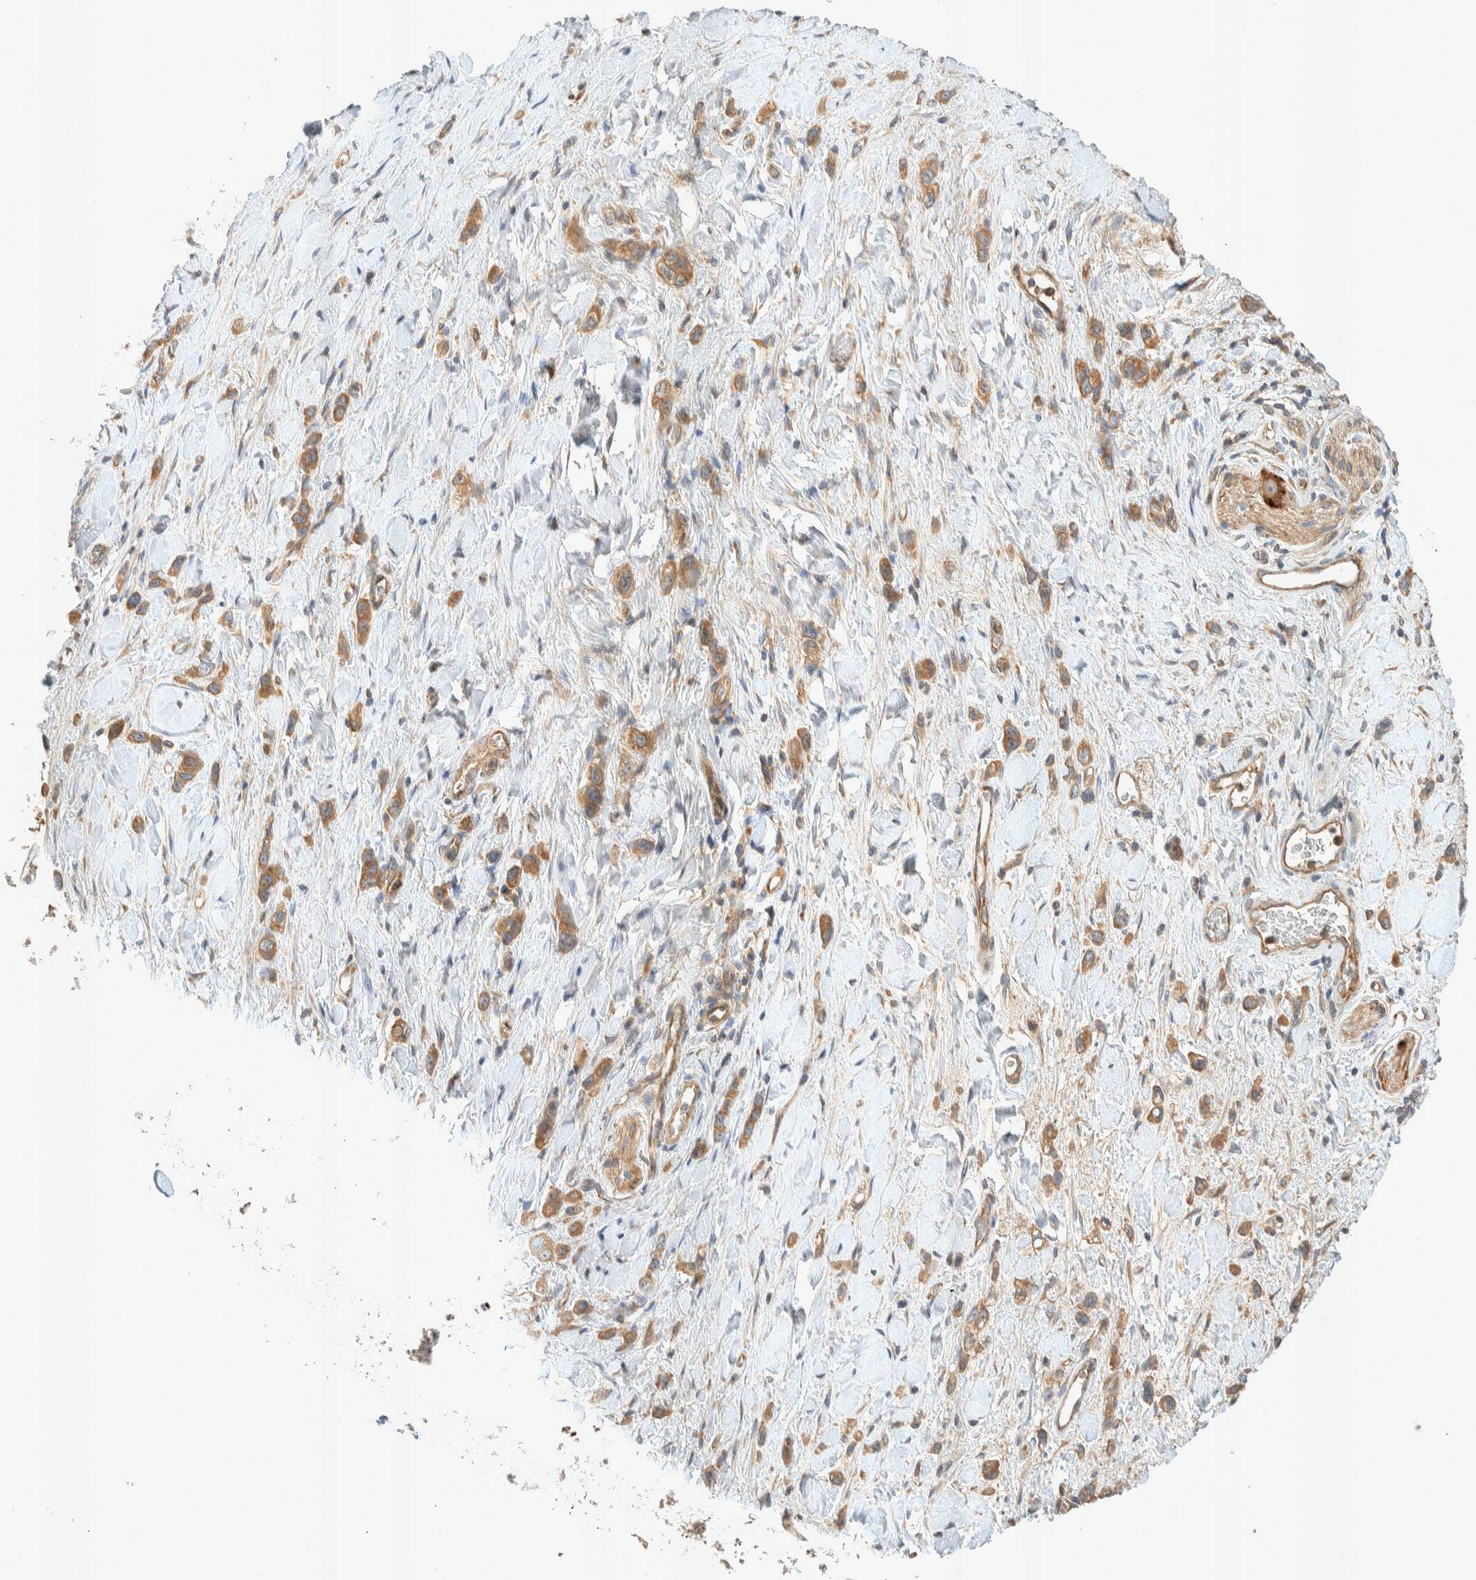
{"staining": {"intensity": "moderate", "quantity": ">75%", "location": "cytoplasmic/membranous"}, "tissue": "stomach cancer", "cell_type": "Tumor cells", "image_type": "cancer", "snomed": [{"axis": "morphology", "description": "Adenocarcinoma, NOS"}, {"axis": "topography", "description": "Stomach"}], "caption": "IHC staining of stomach cancer, which exhibits medium levels of moderate cytoplasmic/membranous staining in about >75% of tumor cells indicating moderate cytoplasmic/membranous protein staining. The staining was performed using DAB (brown) for protein detection and nuclei were counterstained in hematoxylin (blue).", "gene": "PXK", "patient": {"sex": "female", "age": 65}}